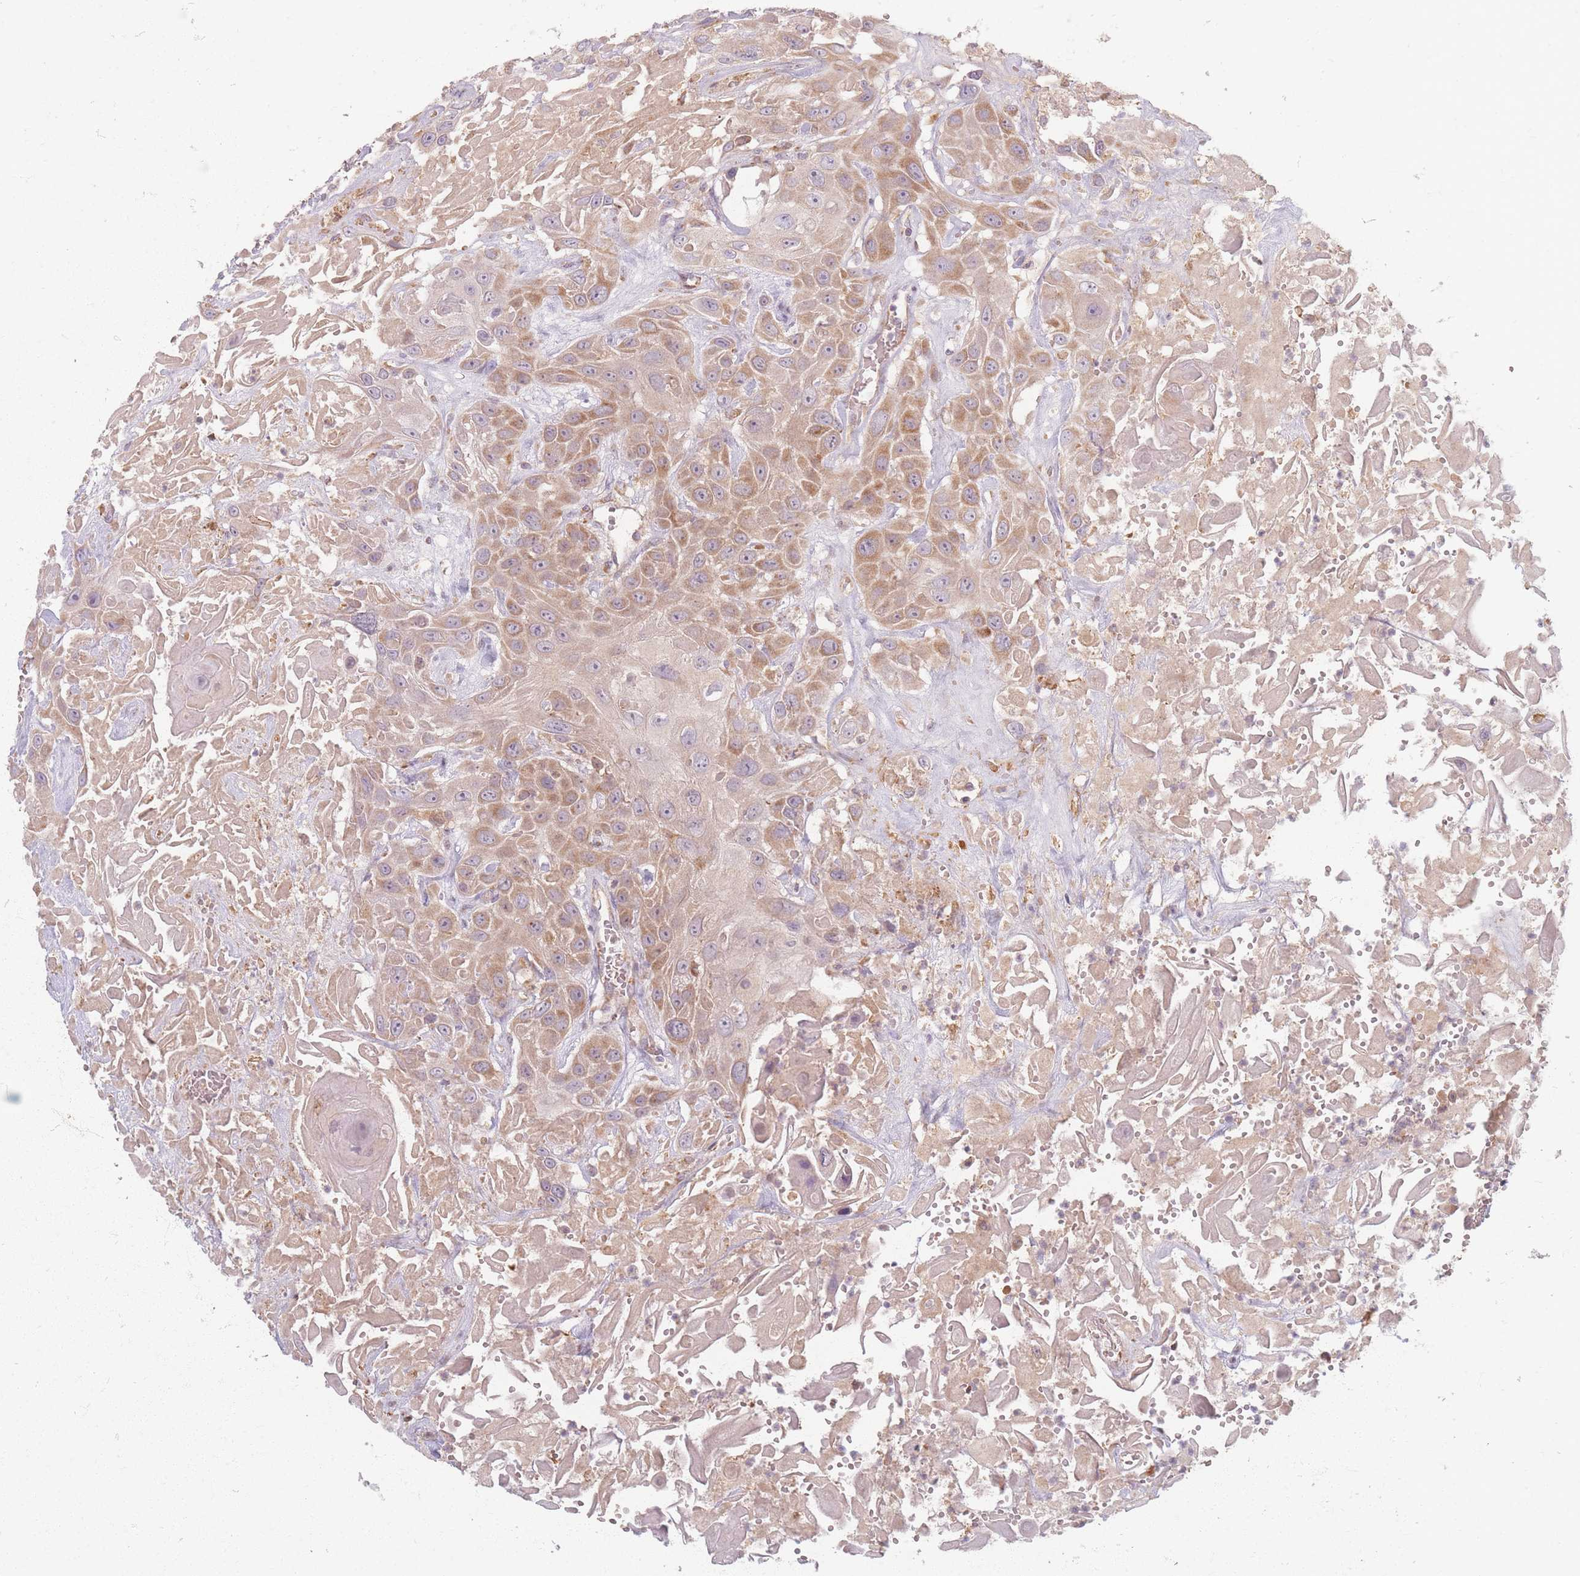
{"staining": {"intensity": "moderate", "quantity": ">75%", "location": "cytoplasmic/membranous"}, "tissue": "head and neck cancer", "cell_type": "Tumor cells", "image_type": "cancer", "snomed": [{"axis": "morphology", "description": "Squamous cell carcinoma, NOS"}, {"axis": "topography", "description": "Head-Neck"}], "caption": "Immunohistochemical staining of human head and neck cancer demonstrates medium levels of moderate cytoplasmic/membranous staining in about >75% of tumor cells.", "gene": "SMIM14", "patient": {"sex": "male", "age": 81}}